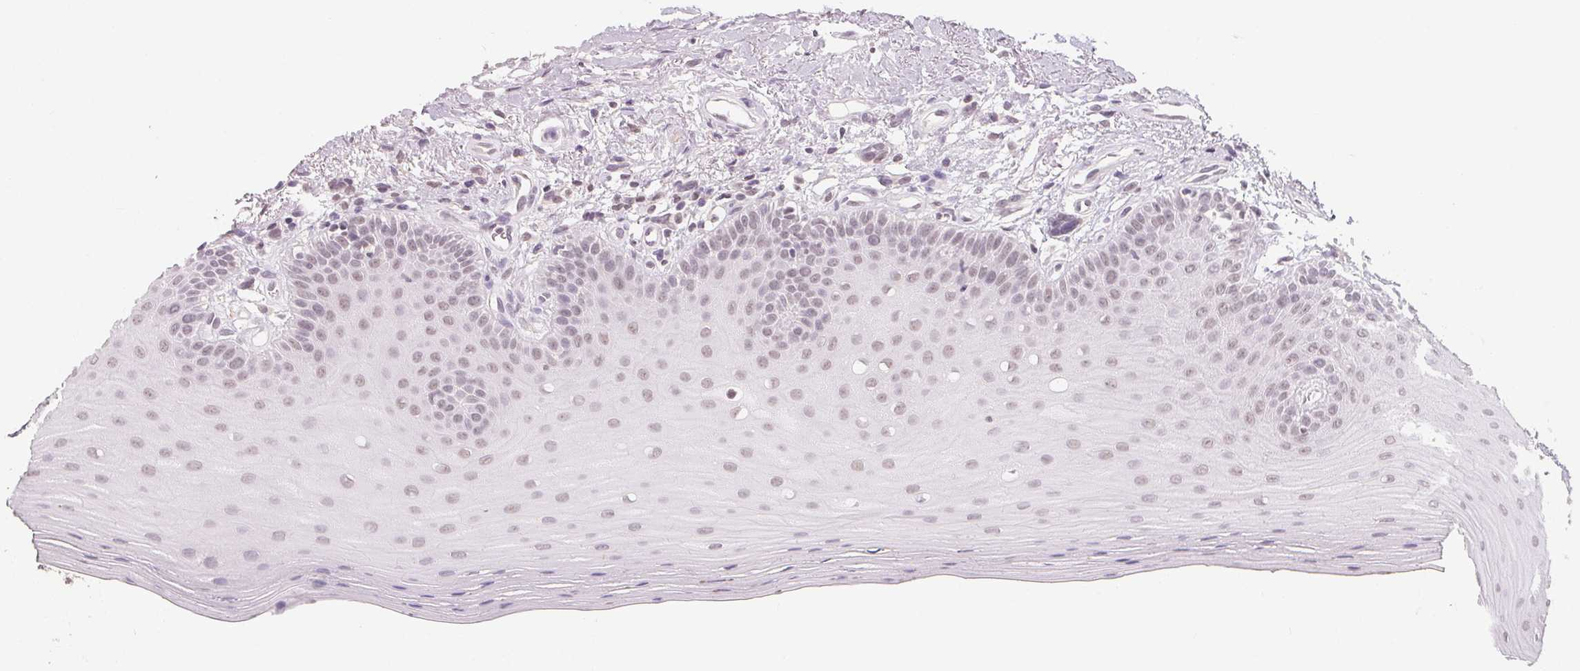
{"staining": {"intensity": "weak", "quantity": "25%-75%", "location": "nuclear"}, "tissue": "oral mucosa", "cell_type": "Squamous epithelial cells", "image_type": "normal", "snomed": [{"axis": "morphology", "description": "Normal tissue, NOS"}, {"axis": "morphology", "description": "Normal morphology"}, {"axis": "topography", "description": "Oral tissue"}], "caption": "The micrograph reveals immunohistochemical staining of unremarkable oral mucosa. There is weak nuclear staining is appreciated in approximately 25%-75% of squamous epithelial cells.", "gene": "NXF3", "patient": {"sex": "female", "age": 76}}